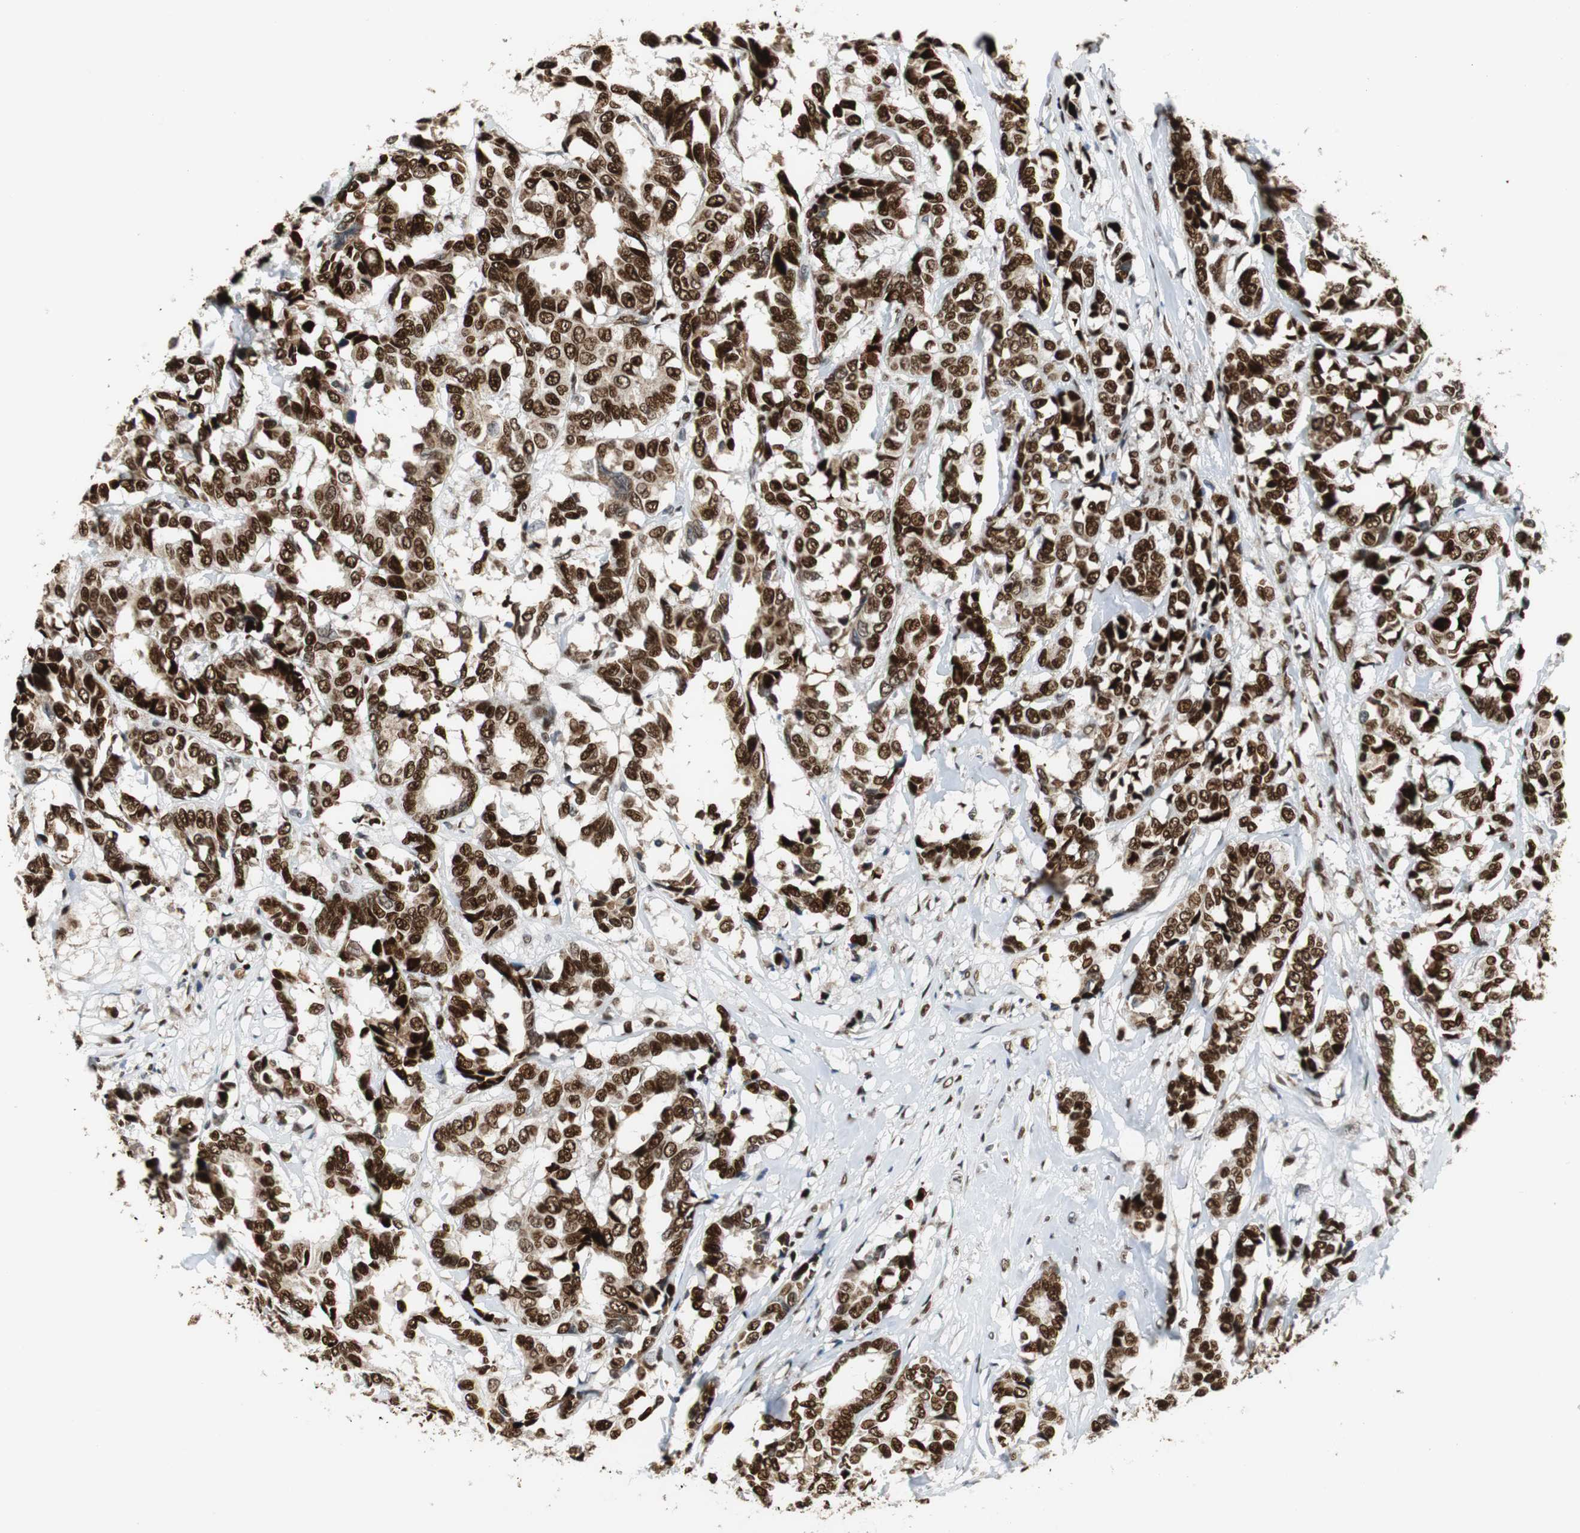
{"staining": {"intensity": "strong", "quantity": ">75%", "location": "nuclear"}, "tissue": "breast cancer", "cell_type": "Tumor cells", "image_type": "cancer", "snomed": [{"axis": "morphology", "description": "Duct carcinoma"}, {"axis": "topography", "description": "Breast"}], "caption": "Strong nuclear positivity is appreciated in about >75% of tumor cells in intraductal carcinoma (breast).", "gene": "HDAC1", "patient": {"sex": "female", "age": 87}}